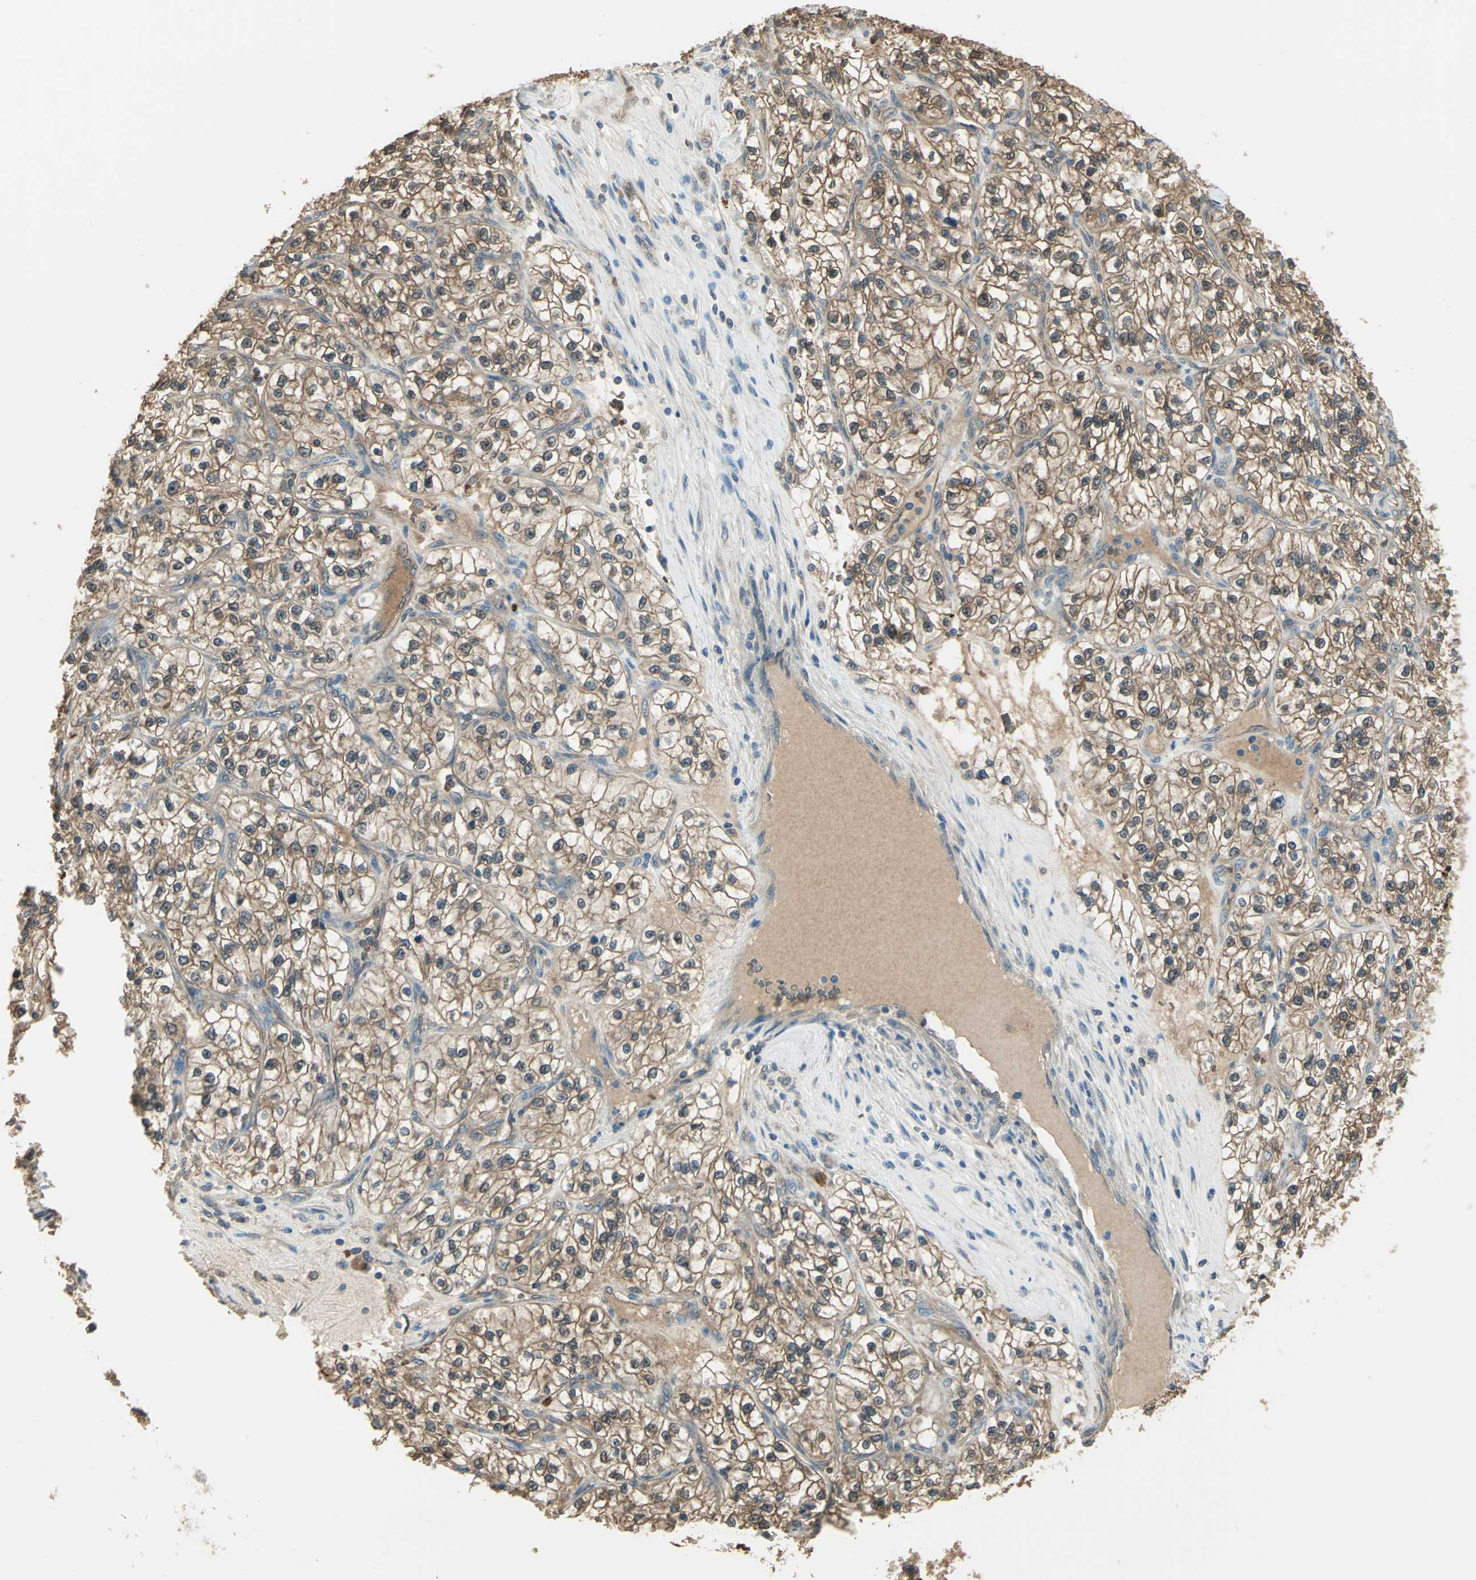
{"staining": {"intensity": "moderate", "quantity": ">75%", "location": "cytoplasmic/membranous,nuclear"}, "tissue": "renal cancer", "cell_type": "Tumor cells", "image_type": "cancer", "snomed": [{"axis": "morphology", "description": "Adenocarcinoma, NOS"}, {"axis": "topography", "description": "Kidney"}], "caption": "Adenocarcinoma (renal) was stained to show a protein in brown. There is medium levels of moderate cytoplasmic/membranous and nuclear positivity in about >75% of tumor cells. (brown staining indicates protein expression, while blue staining denotes nuclei).", "gene": "DDAH1", "patient": {"sex": "female", "age": 57}}